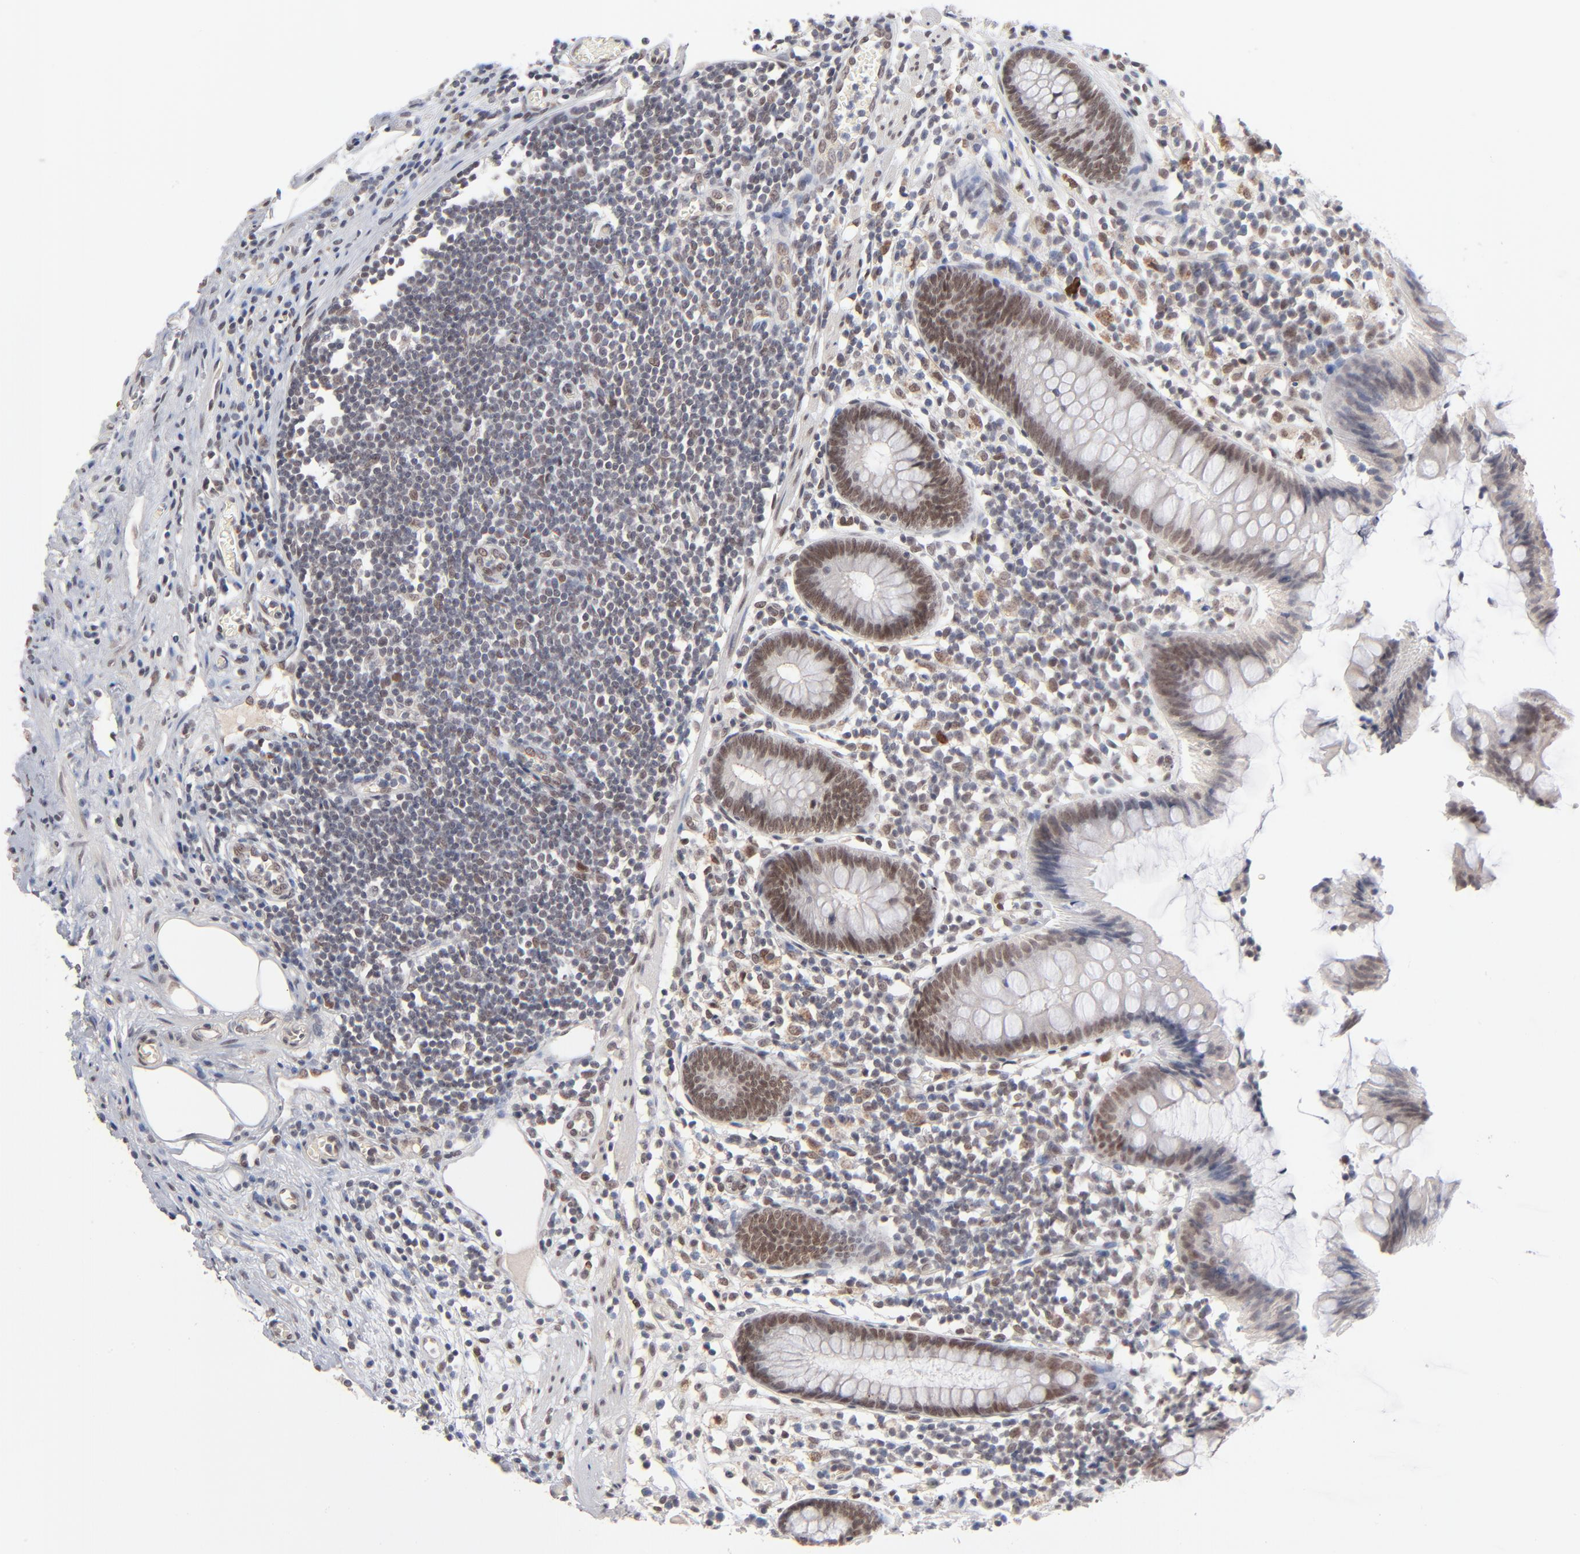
{"staining": {"intensity": "moderate", "quantity": "25%-75%", "location": "nuclear"}, "tissue": "appendix", "cell_type": "Glandular cells", "image_type": "normal", "snomed": [{"axis": "morphology", "description": "Normal tissue, NOS"}, {"axis": "topography", "description": "Appendix"}], "caption": "A photomicrograph showing moderate nuclear staining in about 25%-75% of glandular cells in normal appendix, as visualized by brown immunohistochemical staining.", "gene": "MBIP", "patient": {"sex": "male", "age": 38}}